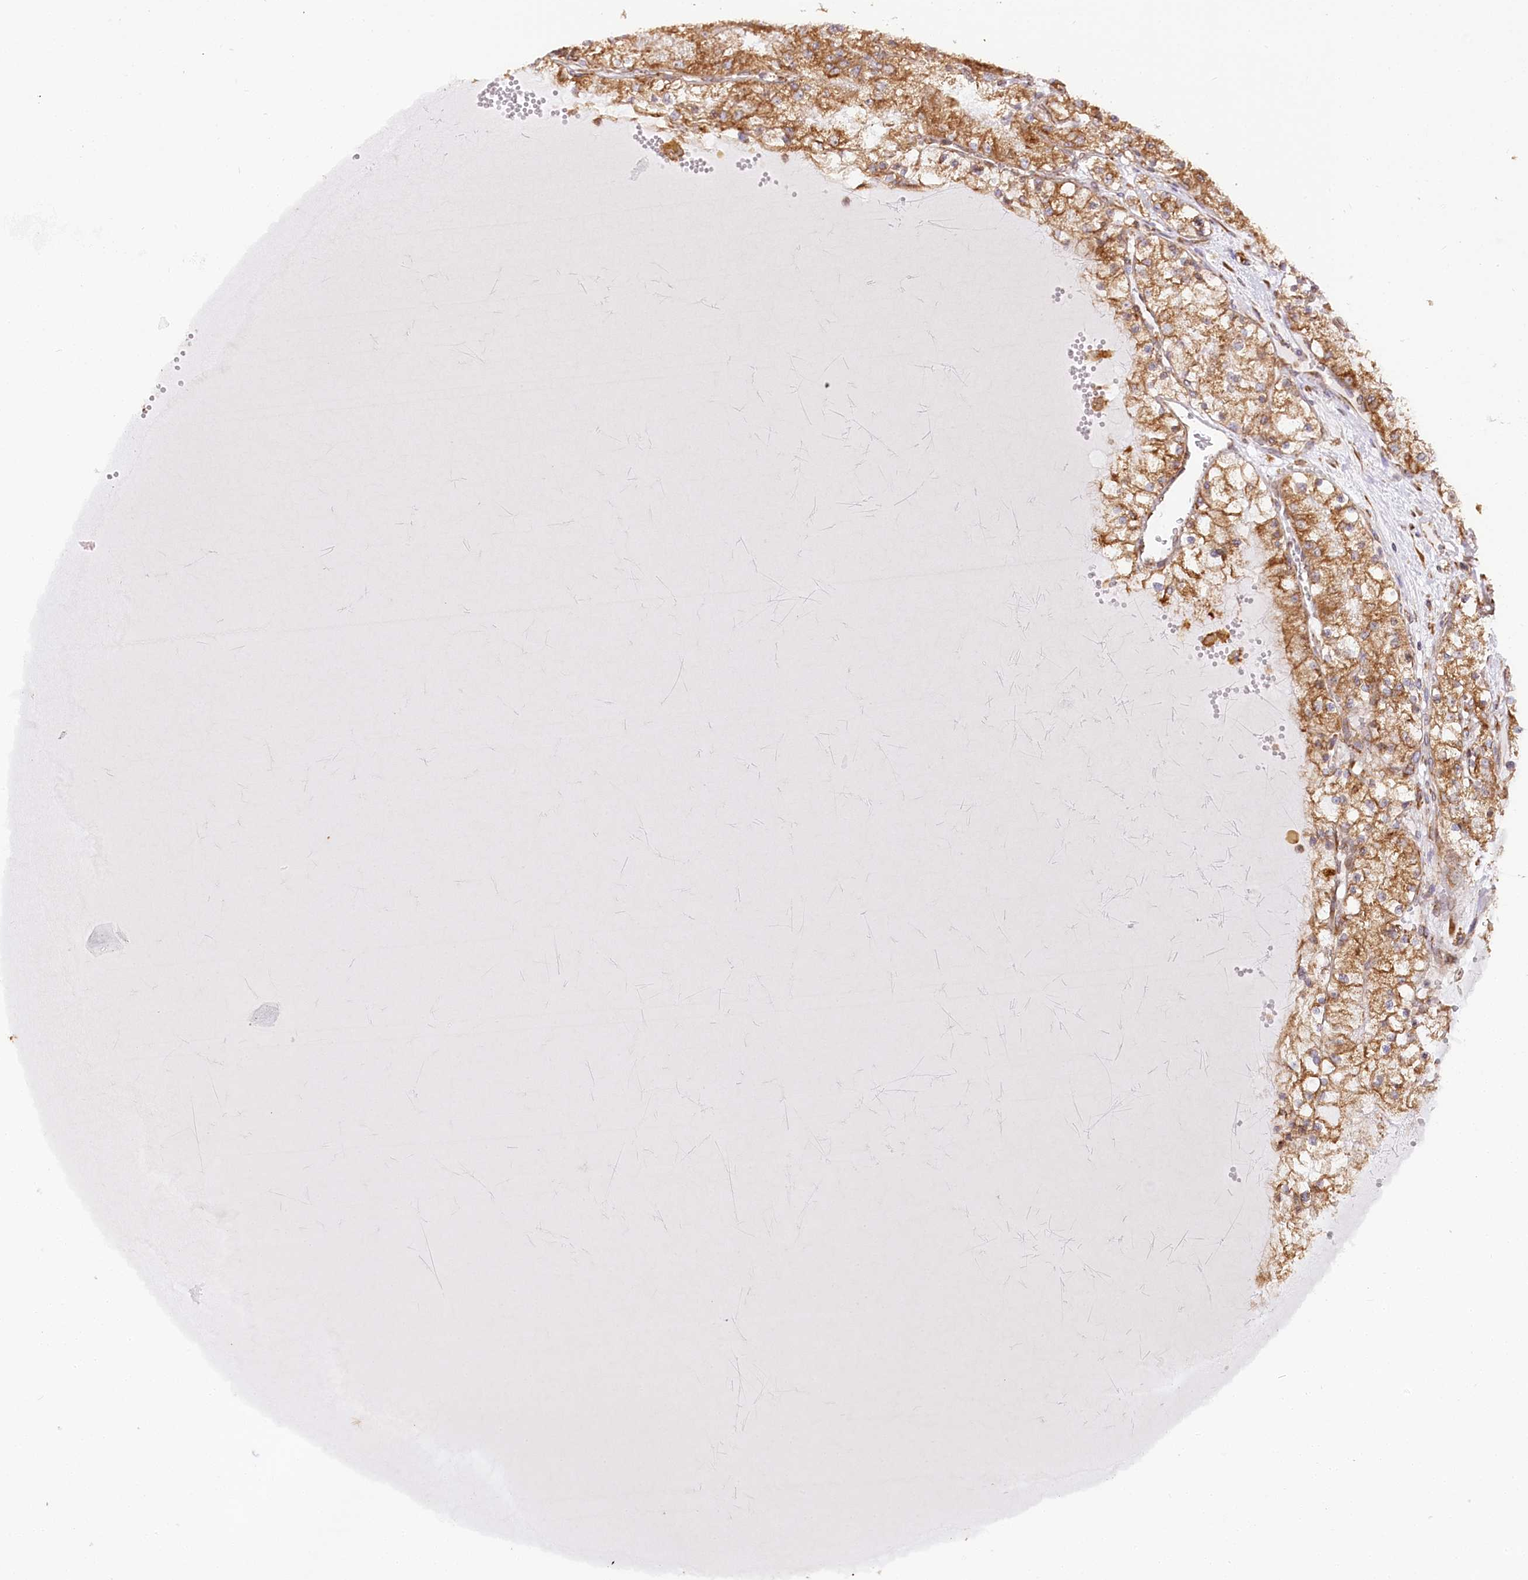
{"staining": {"intensity": "moderate", "quantity": ">75%", "location": "cytoplasmic/membranous"}, "tissue": "renal cancer", "cell_type": "Tumor cells", "image_type": "cancer", "snomed": [{"axis": "morphology", "description": "Normal tissue, NOS"}, {"axis": "morphology", "description": "Adenocarcinoma, NOS"}, {"axis": "topography", "description": "Kidney"}], "caption": "Protein expression analysis of renal adenocarcinoma displays moderate cytoplasmic/membranous expression in approximately >75% of tumor cells.", "gene": "CNPY2", "patient": {"sex": "male", "age": 68}}